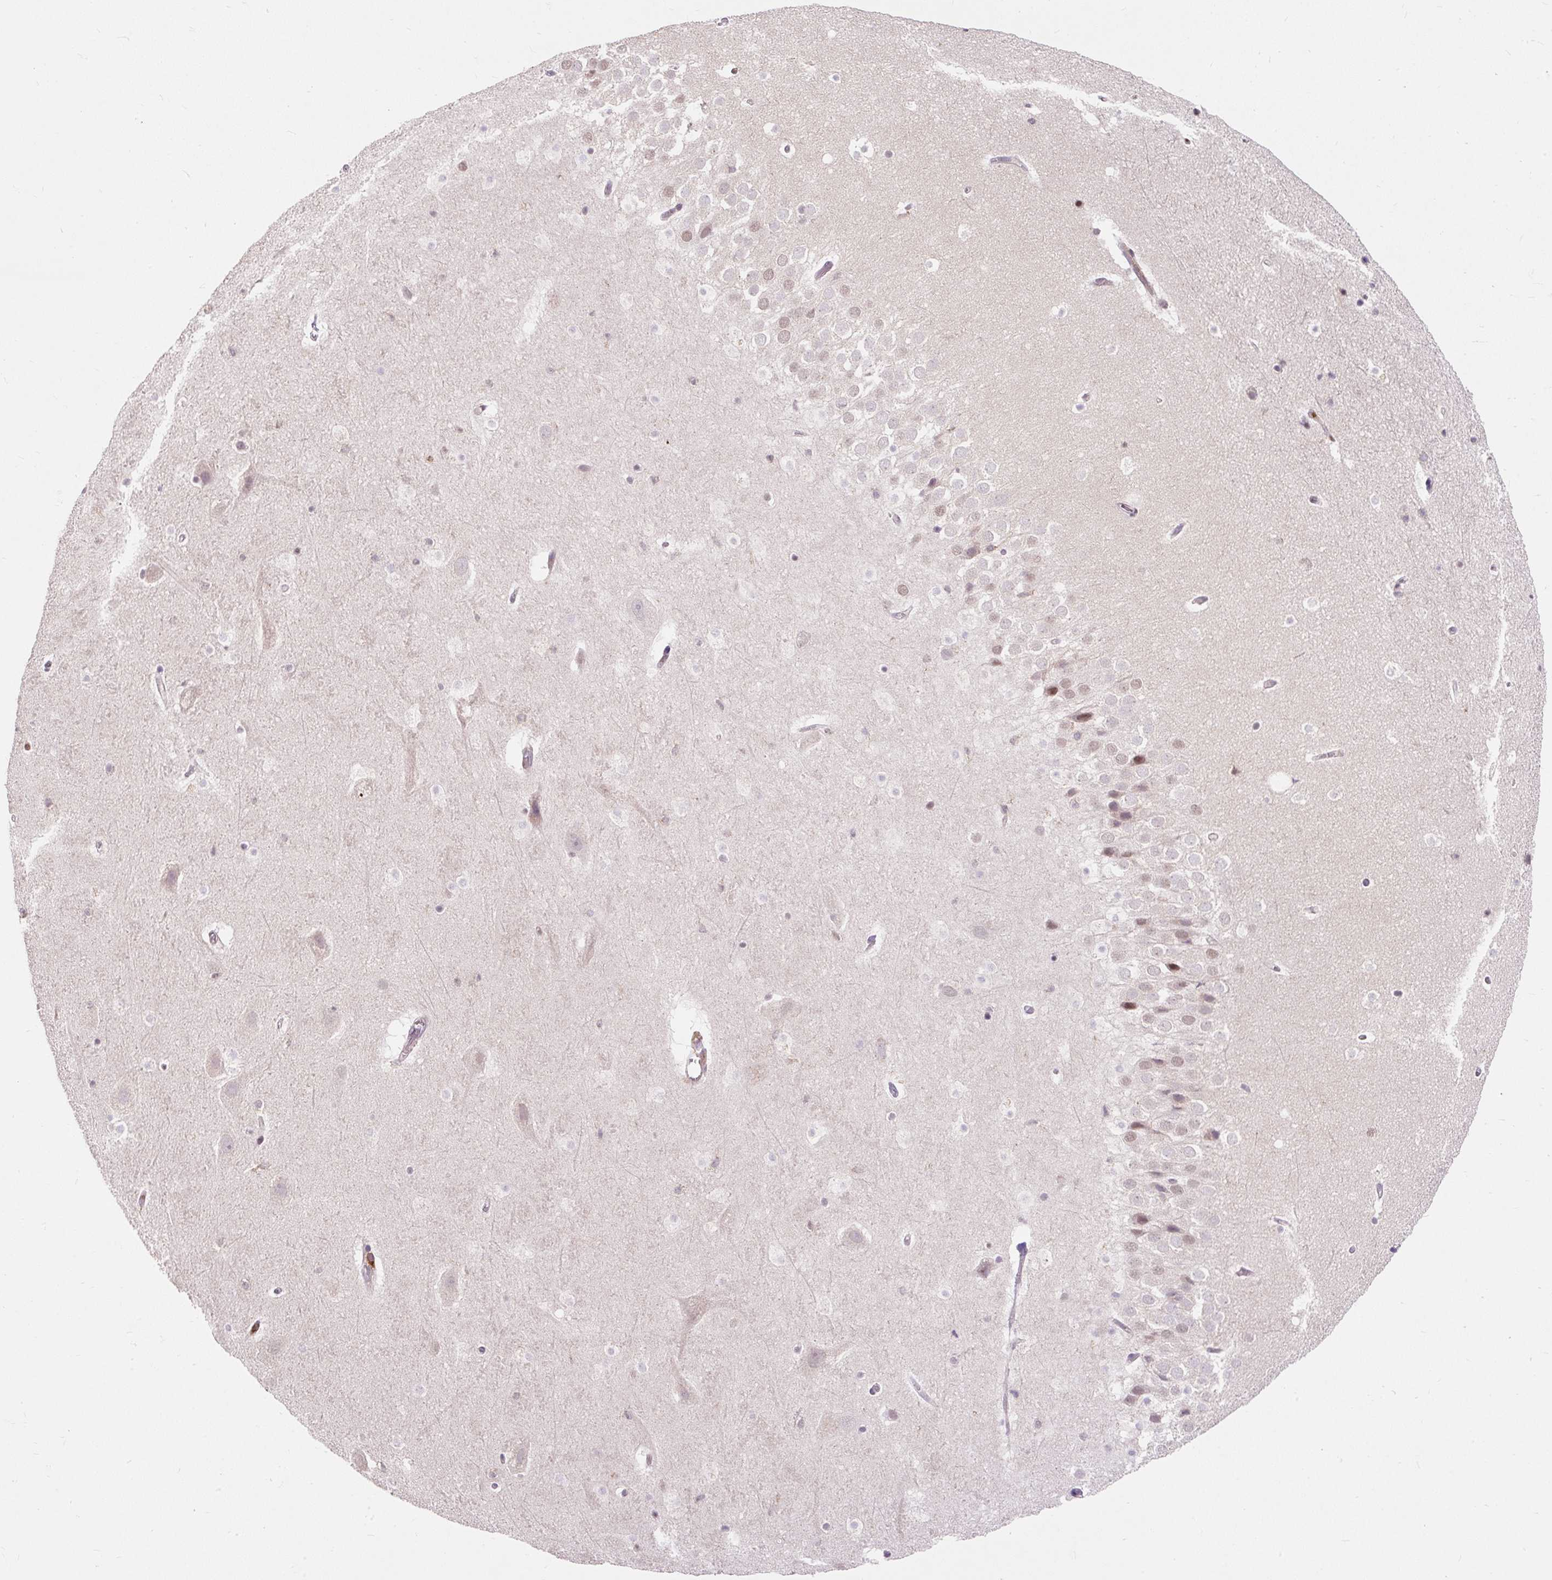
{"staining": {"intensity": "negative", "quantity": "none", "location": "none"}, "tissue": "hippocampus", "cell_type": "Glial cells", "image_type": "normal", "snomed": [{"axis": "morphology", "description": "Normal tissue, NOS"}, {"axis": "topography", "description": "Hippocampus"}], "caption": "High magnification brightfield microscopy of benign hippocampus stained with DAB (brown) and counterstained with hematoxylin (blue): glial cells show no significant expression.", "gene": "CISD3", "patient": {"sex": "male", "age": 37}}